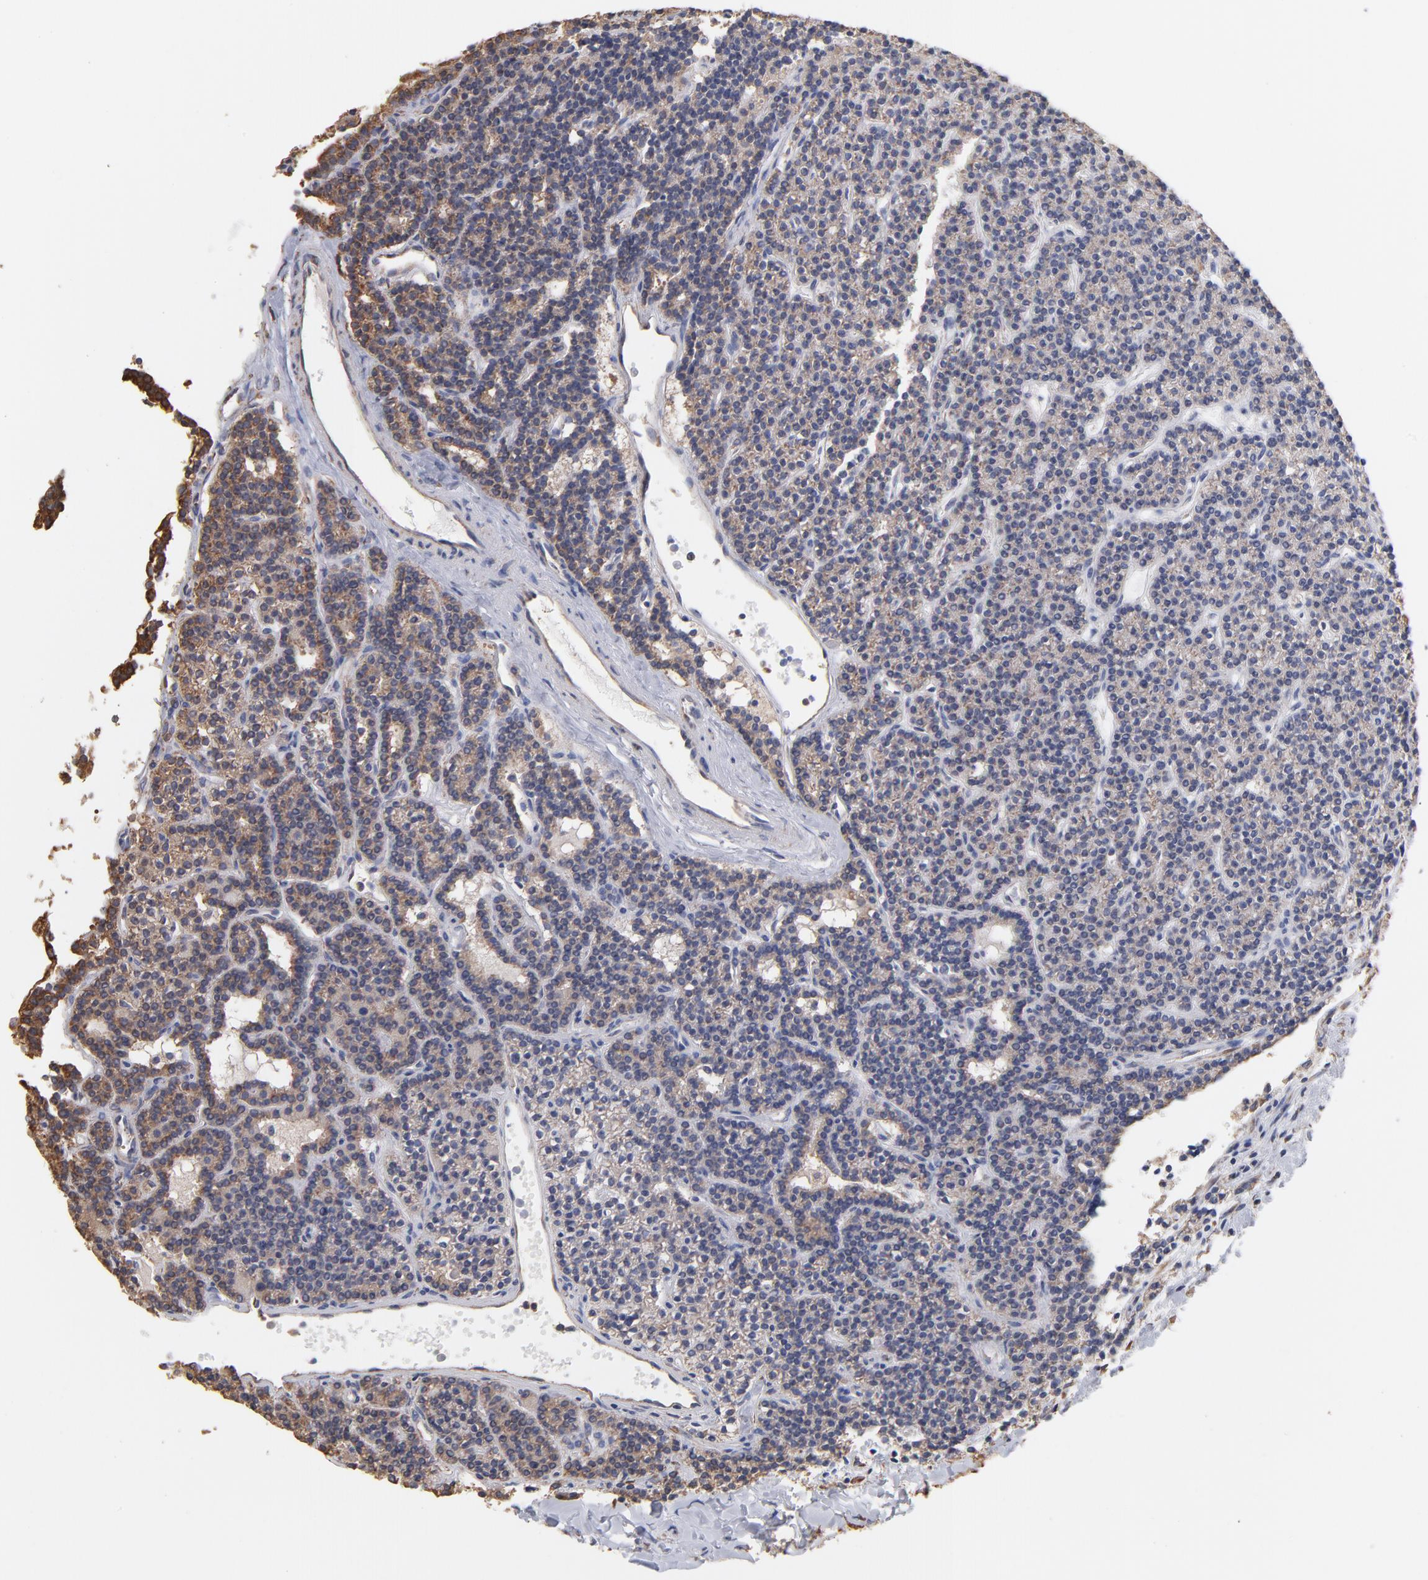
{"staining": {"intensity": "weak", "quantity": ">75%", "location": "cytoplasmic/membranous"}, "tissue": "parathyroid gland", "cell_type": "Glandular cells", "image_type": "normal", "snomed": [{"axis": "morphology", "description": "Normal tissue, NOS"}, {"axis": "topography", "description": "Parathyroid gland"}], "caption": "Glandular cells show weak cytoplasmic/membranous staining in about >75% of cells in unremarkable parathyroid gland.", "gene": "RPL9", "patient": {"sex": "female", "age": 45}}